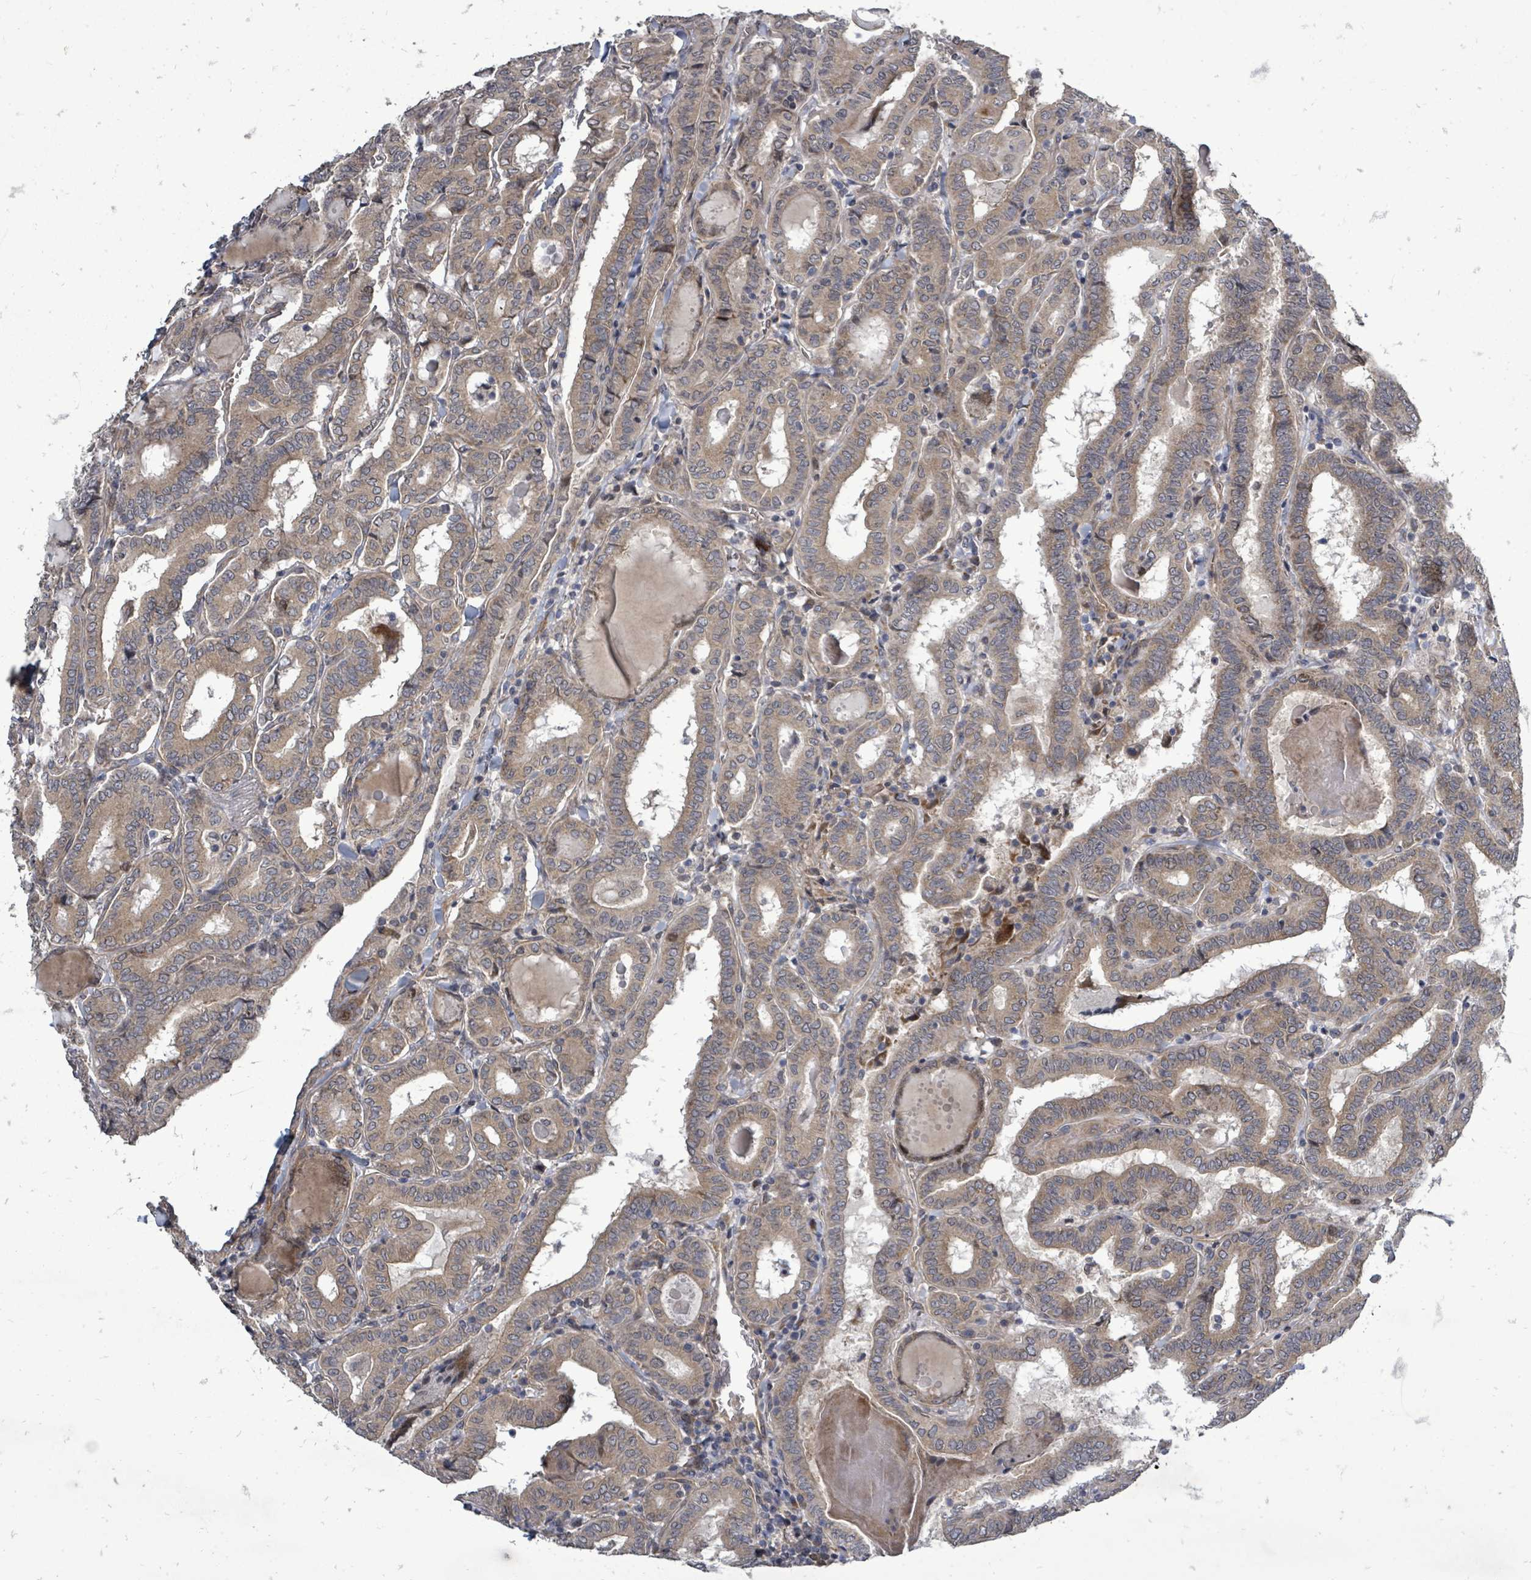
{"staining": {"intensity": "moderate", "quantity": ">75%", "location": "cytoplasmic/membranous"}, "tissue": "thyroid cancer", "cell_type": "Tumor cells", "image_type": "cancer", "snomed": [{"axis": "morphology", "description": "Papillary adenocarcinoma, NOS"}, {"axis": "topography", "description": "Thyroid gland"}], "caption": "The histopathology image exhibits immunohistochemical staining of thyroid cancer (papillary adenocarcinoma). There is moderate cytoplasmic/membranous staining is appreciated in about >75% of tumor cells.", "gene": "RALGAPB", "patient": {"sex": "female", "age": 72}}